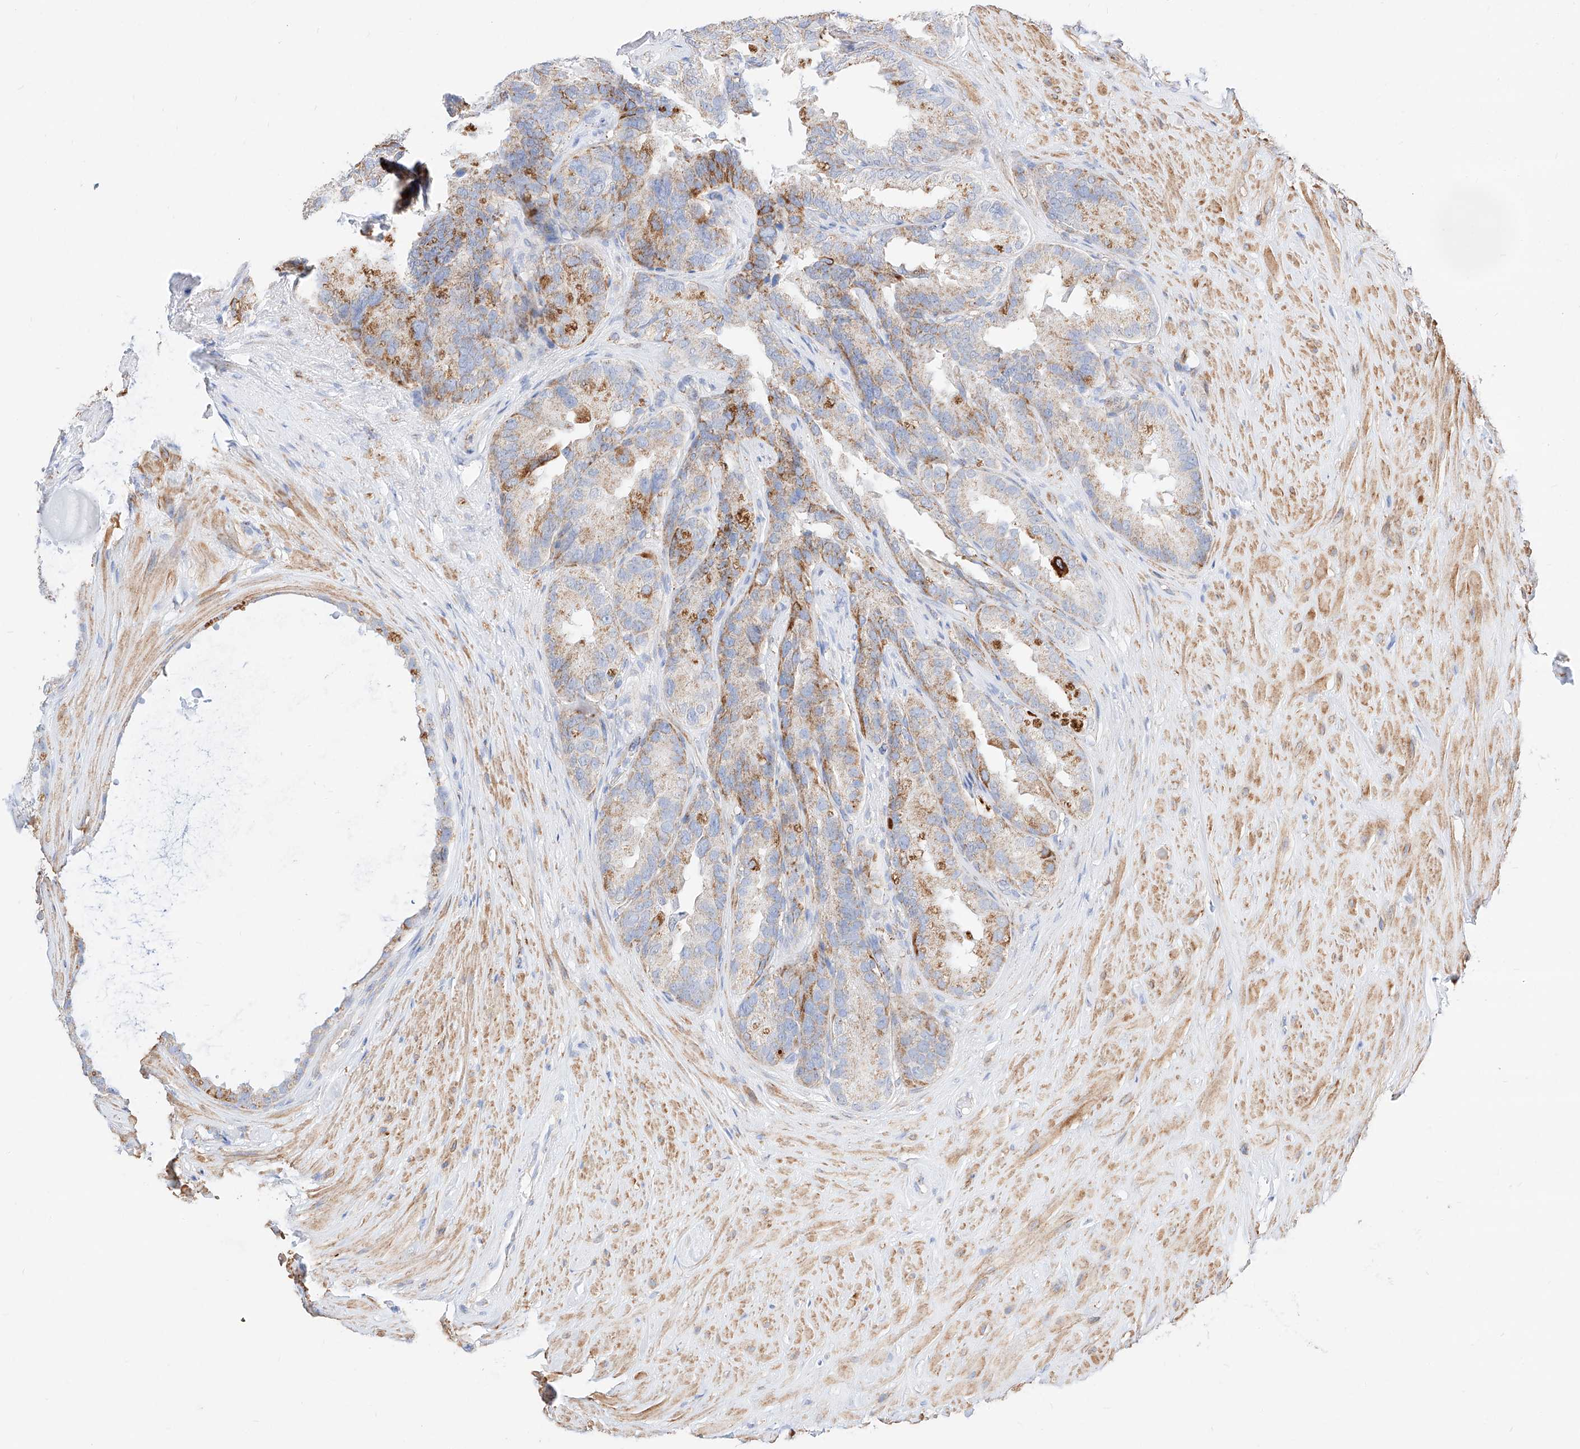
{"staining": {"intensity": "moderate", "quantity": "25%-75%", "location": "cytoplasmic/membranous"}, "tissue": "seminal vesicle", "cell_type": "Glandular cells", "image_type": "normal", "snomed": [{"axis": "morphology", "description": "Normal tissue, NOS"}, {"axis": "topography", "description": "Seminal veicle"}], "caption": "Brown immunohistochemical staining in unremarkable seminal vesicle shows moderate cytoplasmic/membranous staining in about 25%-75% of glandular cells. Using DAB (brown) and hematoxylin (blue) stains, captured at high magnification using brightfield microscopy.", "gene": "C6orf62", "patient": {"sex": "male", "age": 80}}